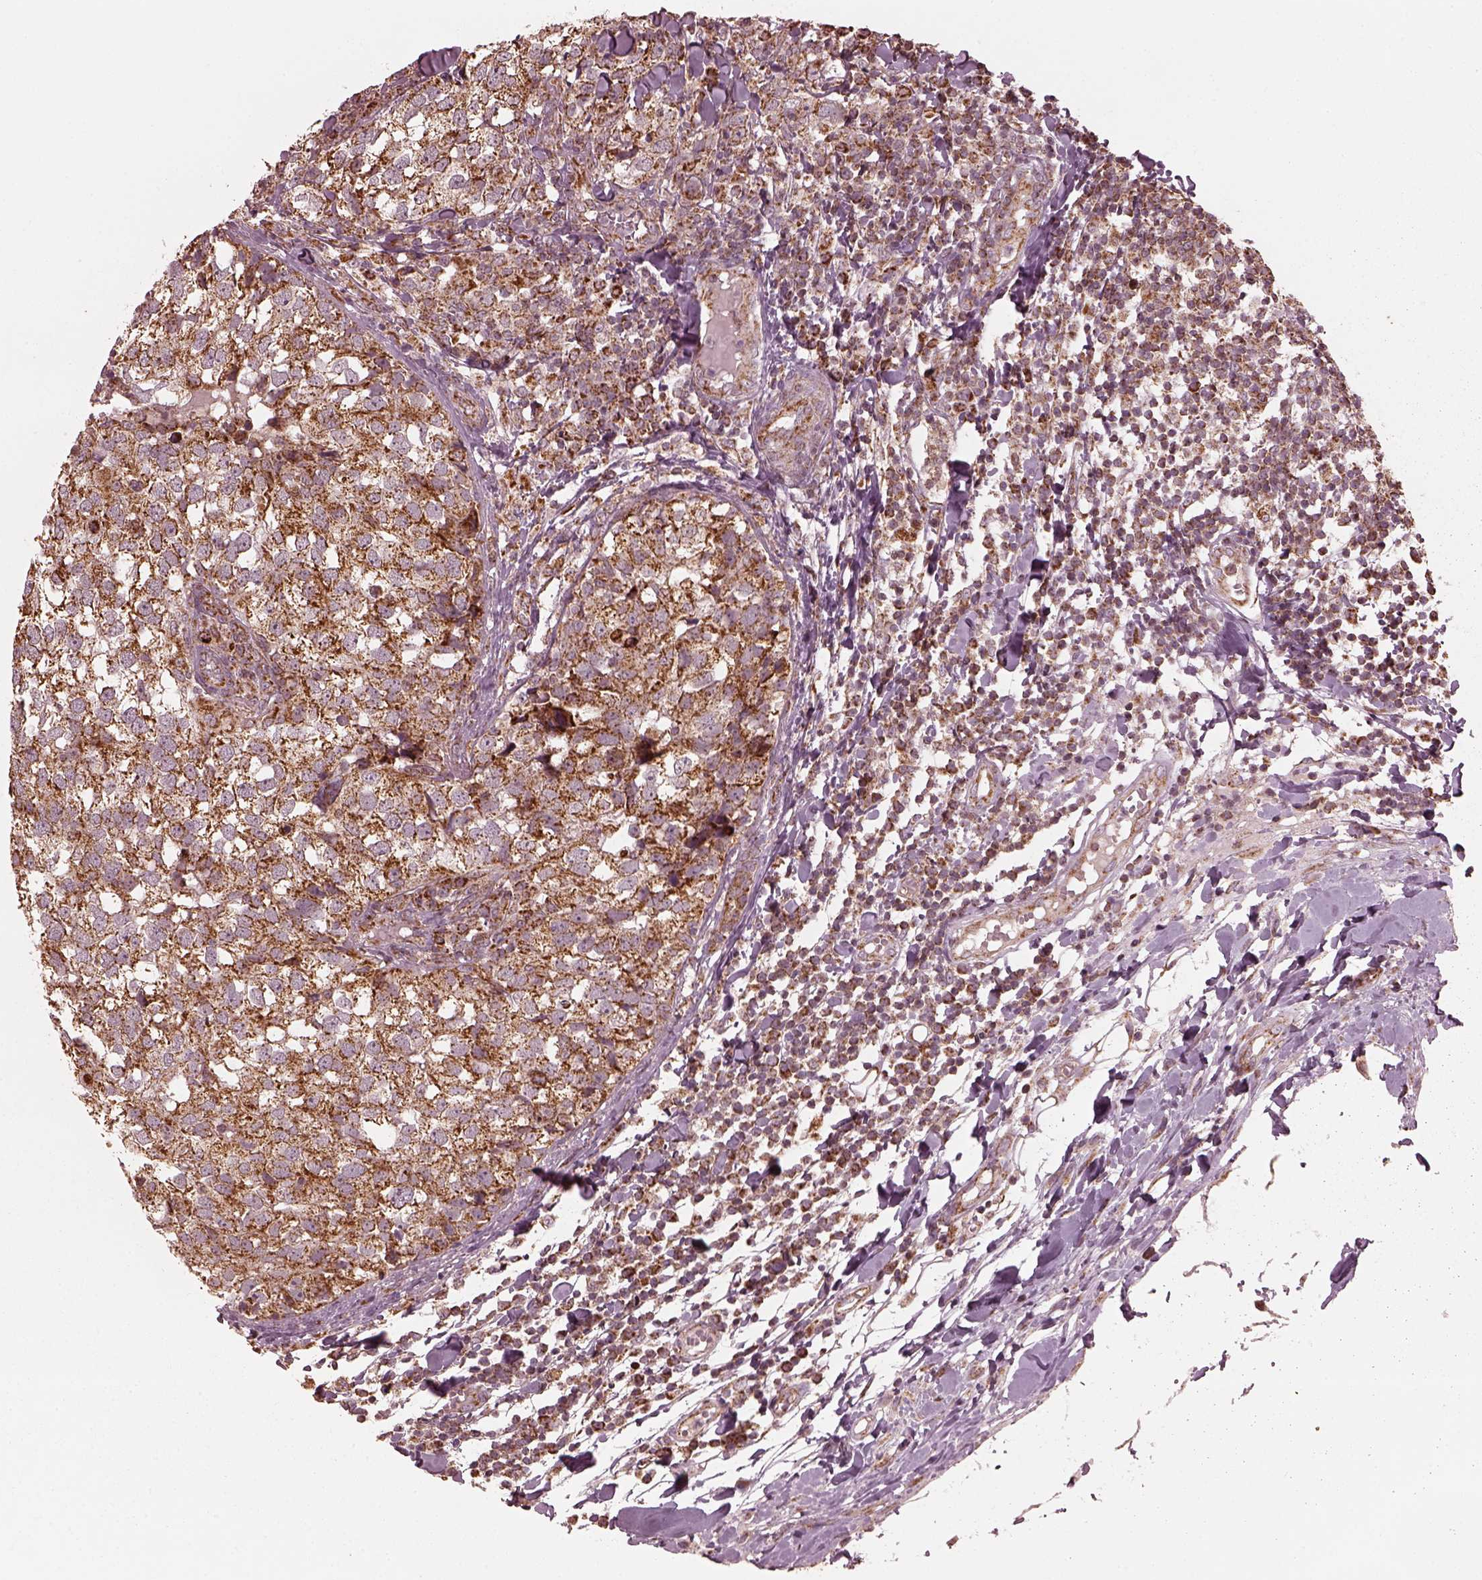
{"staining": {"intensity": "strong", "quantity": "25%-75%", "location": "cytoplasmic/membranous"}, "tissue": "breast cancer", "cell_type": "Tumor cells", "image_type": "cancer", "snomed": [{"axis": "morphology", "description": "Duct carcinoma"}, {"axis": "topography", "description": "Breast"}], "caption": "The photomicrograph exhibits immunohistochemical staining of breast cancer. There is strong cytoplasmic/membranous positivity is appreciated in about 25%-75% of tumor cells.", "gene": "NDUFB10", "patient": {"sex": "female", "age": 30}}